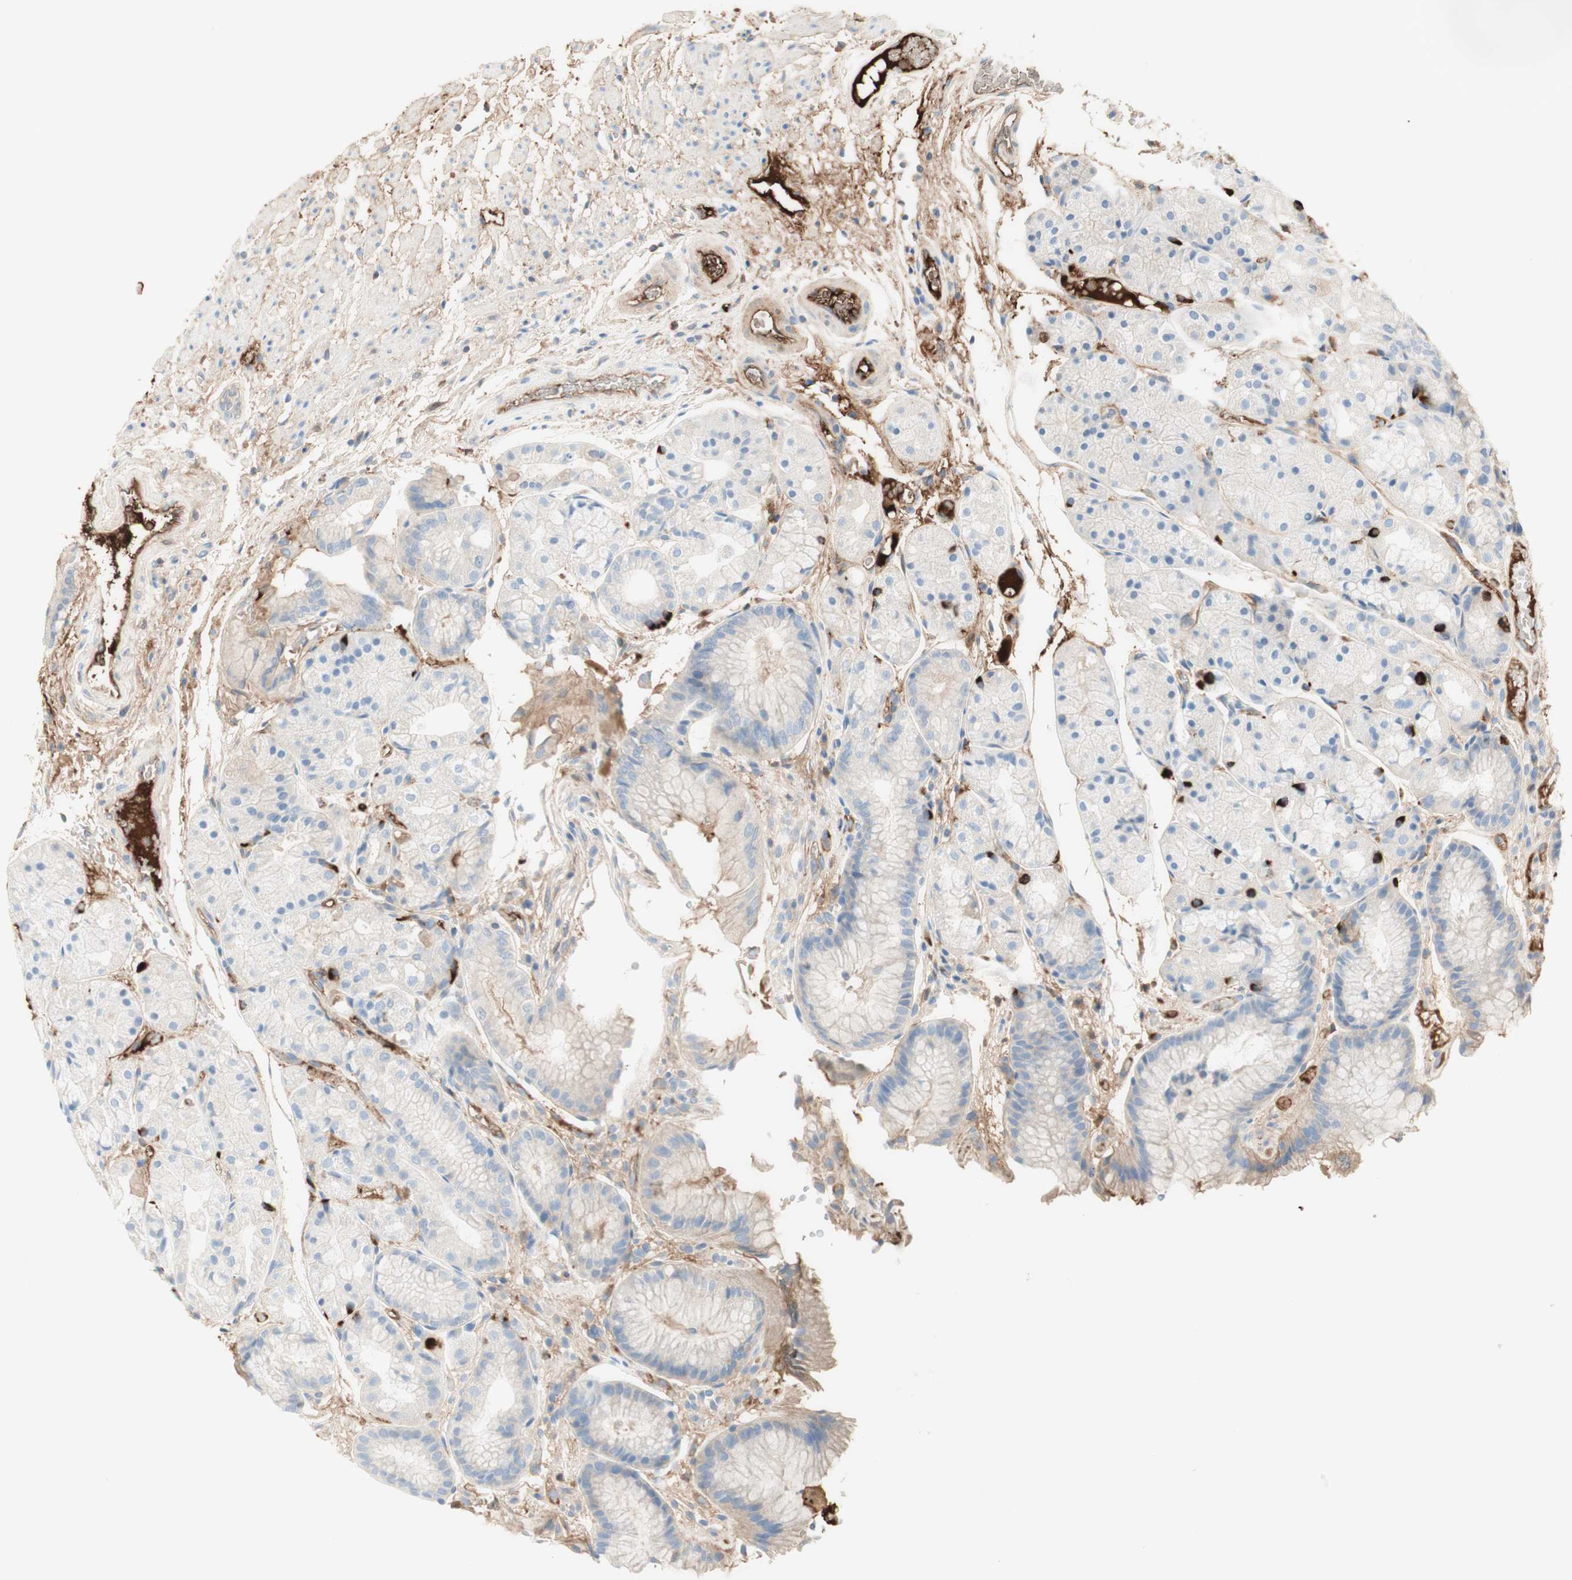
{"staining": {"intensity": "negative", "quantity": "none", "location": "none"}, "tissue": "stomach", "cell_type": "Glandular cells", "image_type": "normal", "snomed": [{"axis": "morphology", "description": "Normal tissue, NOS"}, {"axis": "topography", "description": "Stomach, upper"}], "caption": "Immunohistochemistry photomicrograph of normal human stomach stained for a protein (brown), which shows no staining in glandular cells. (DAB (3,3'-diaminobenzidine) immunohistochemistry (IHC) visualized using brightfield microscopy, high magnification).", "gene": "KNG1", "patient": {"sex": "male", "age": 72}}